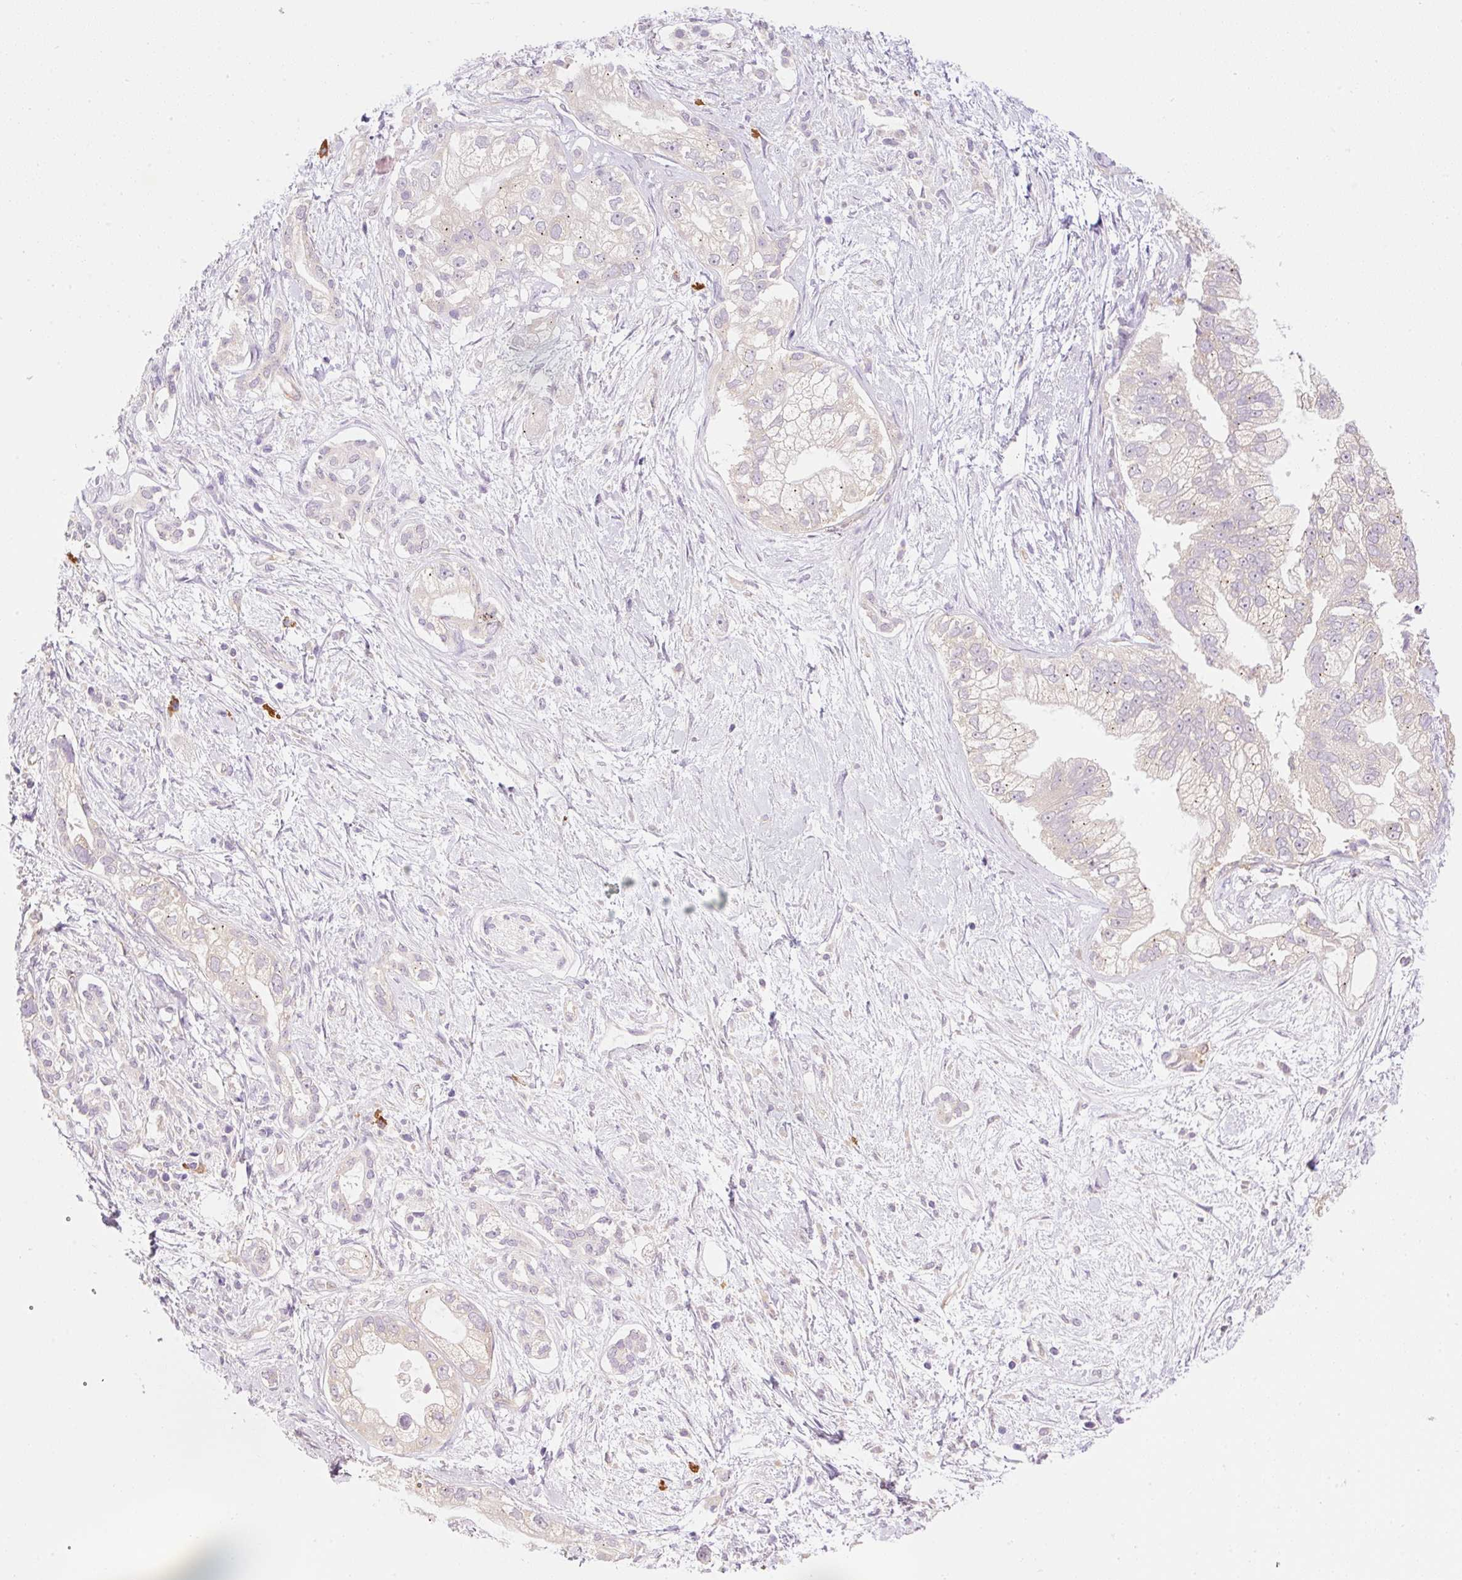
{"staining": {"intensity": "weak", "quantity": "25%-75%", "location": "cytoplasmic/membranous"}, "tissue": "pancreatic cancer", "cell_type": "Tumor cells", "image_type": "cancer", "snomed": [{"axis": "morphology", "description": "Adenocarcinoma, NOS"}, {"axis": "topography", "description": "Pancreas"}], "caption": "Weak cytoplasmic/membranous positivity for a protein is present in approximately 25%-75% of tumor cells of pancreatic cancer (adenocarcinoma) using immunohistochemistry (IHC).", "gene": "PNPLA5", "patient": {"sex": "male", "age": 70}}